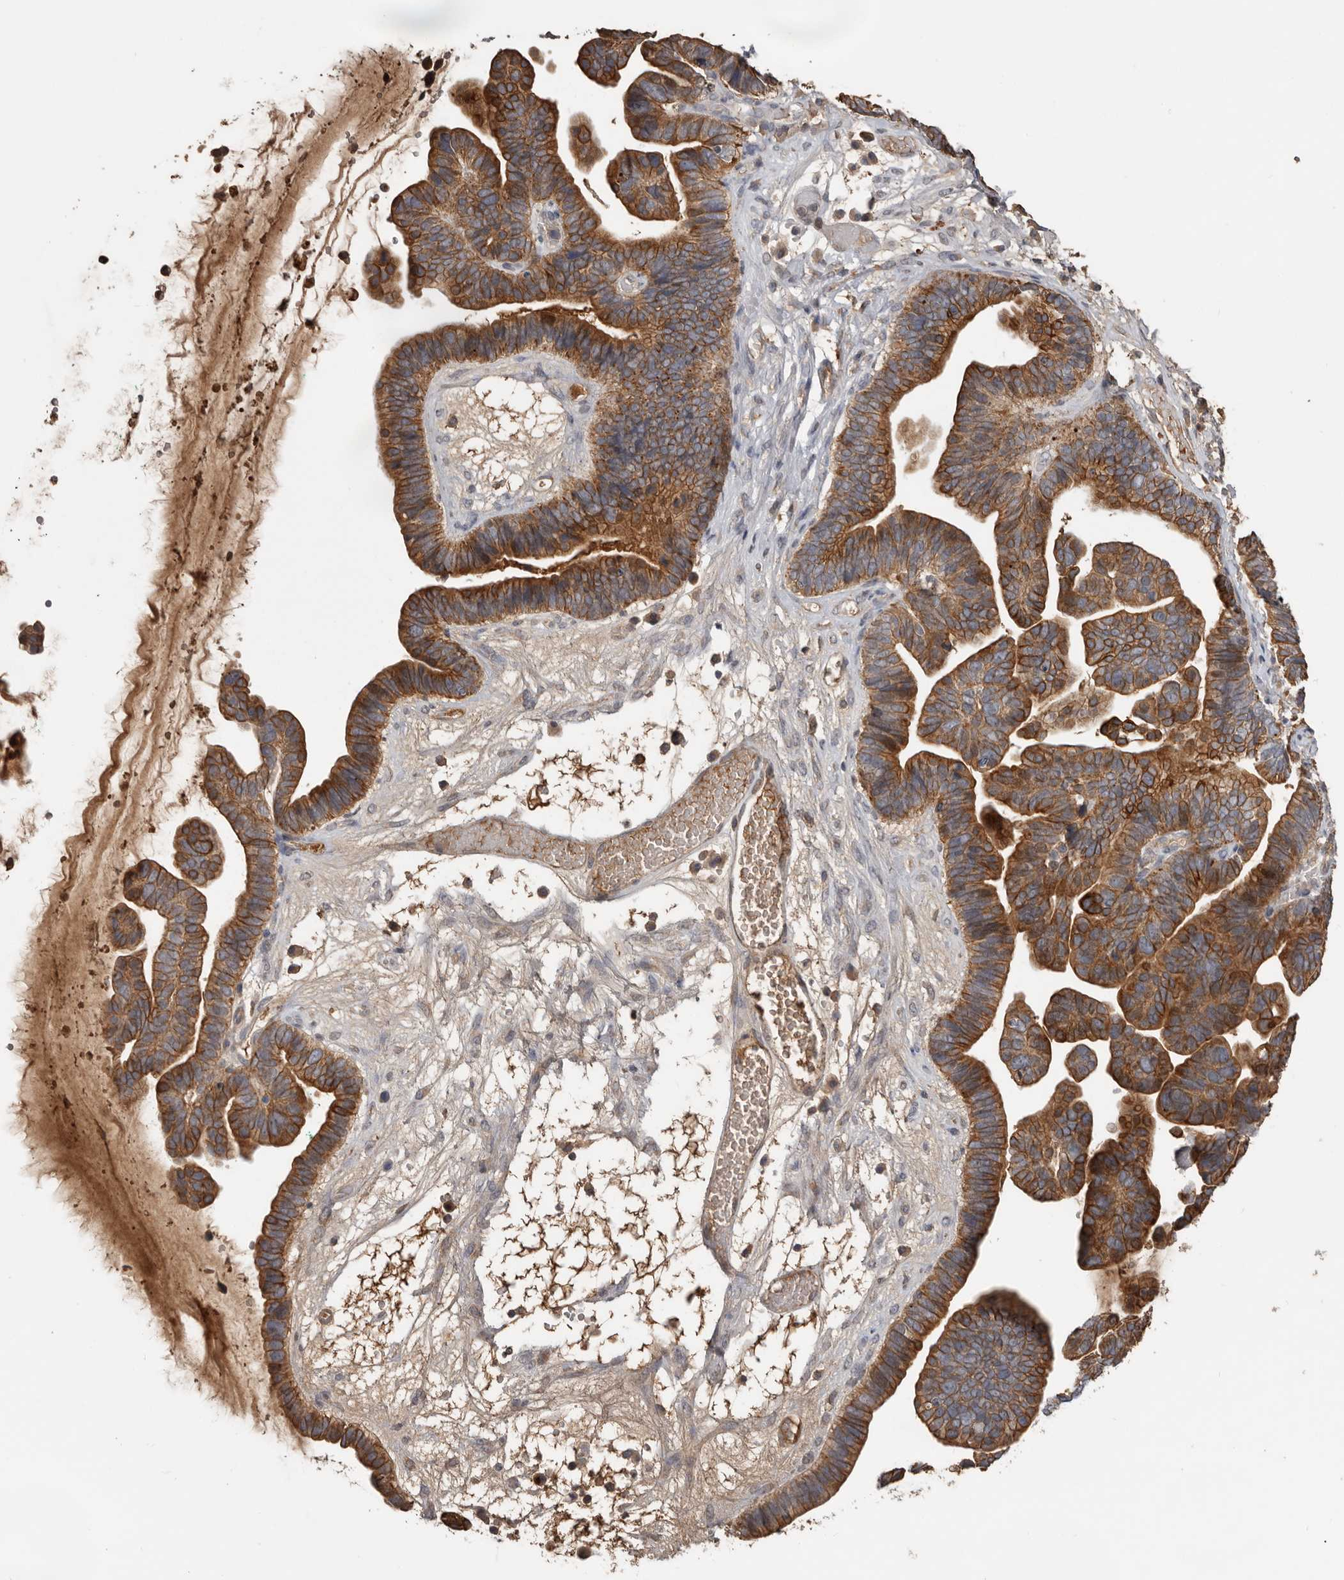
{"staining": {"intensity": "strong", "quantity": ">75%", "location": "cytoplasmic/membranous"}, "tissue": "ovarian cancer", "cell_type": "Tumor cells", "image_type": "cancer", "snomed": [{"axis": "morphology", "description": "Cystadenocarcinoma, serous, NOS"}, {"axis": "topography", "description": "Ovary"}], "caption": "Human ovarian cancer (serous cystadenocarcinoma) stained with a brown dye demonstrates strong cytoplasmic/membranous positive expression in about >75% of tumor cells.", "gene": "NMUR1", "patient": {"sex": "female", "age": 56}}